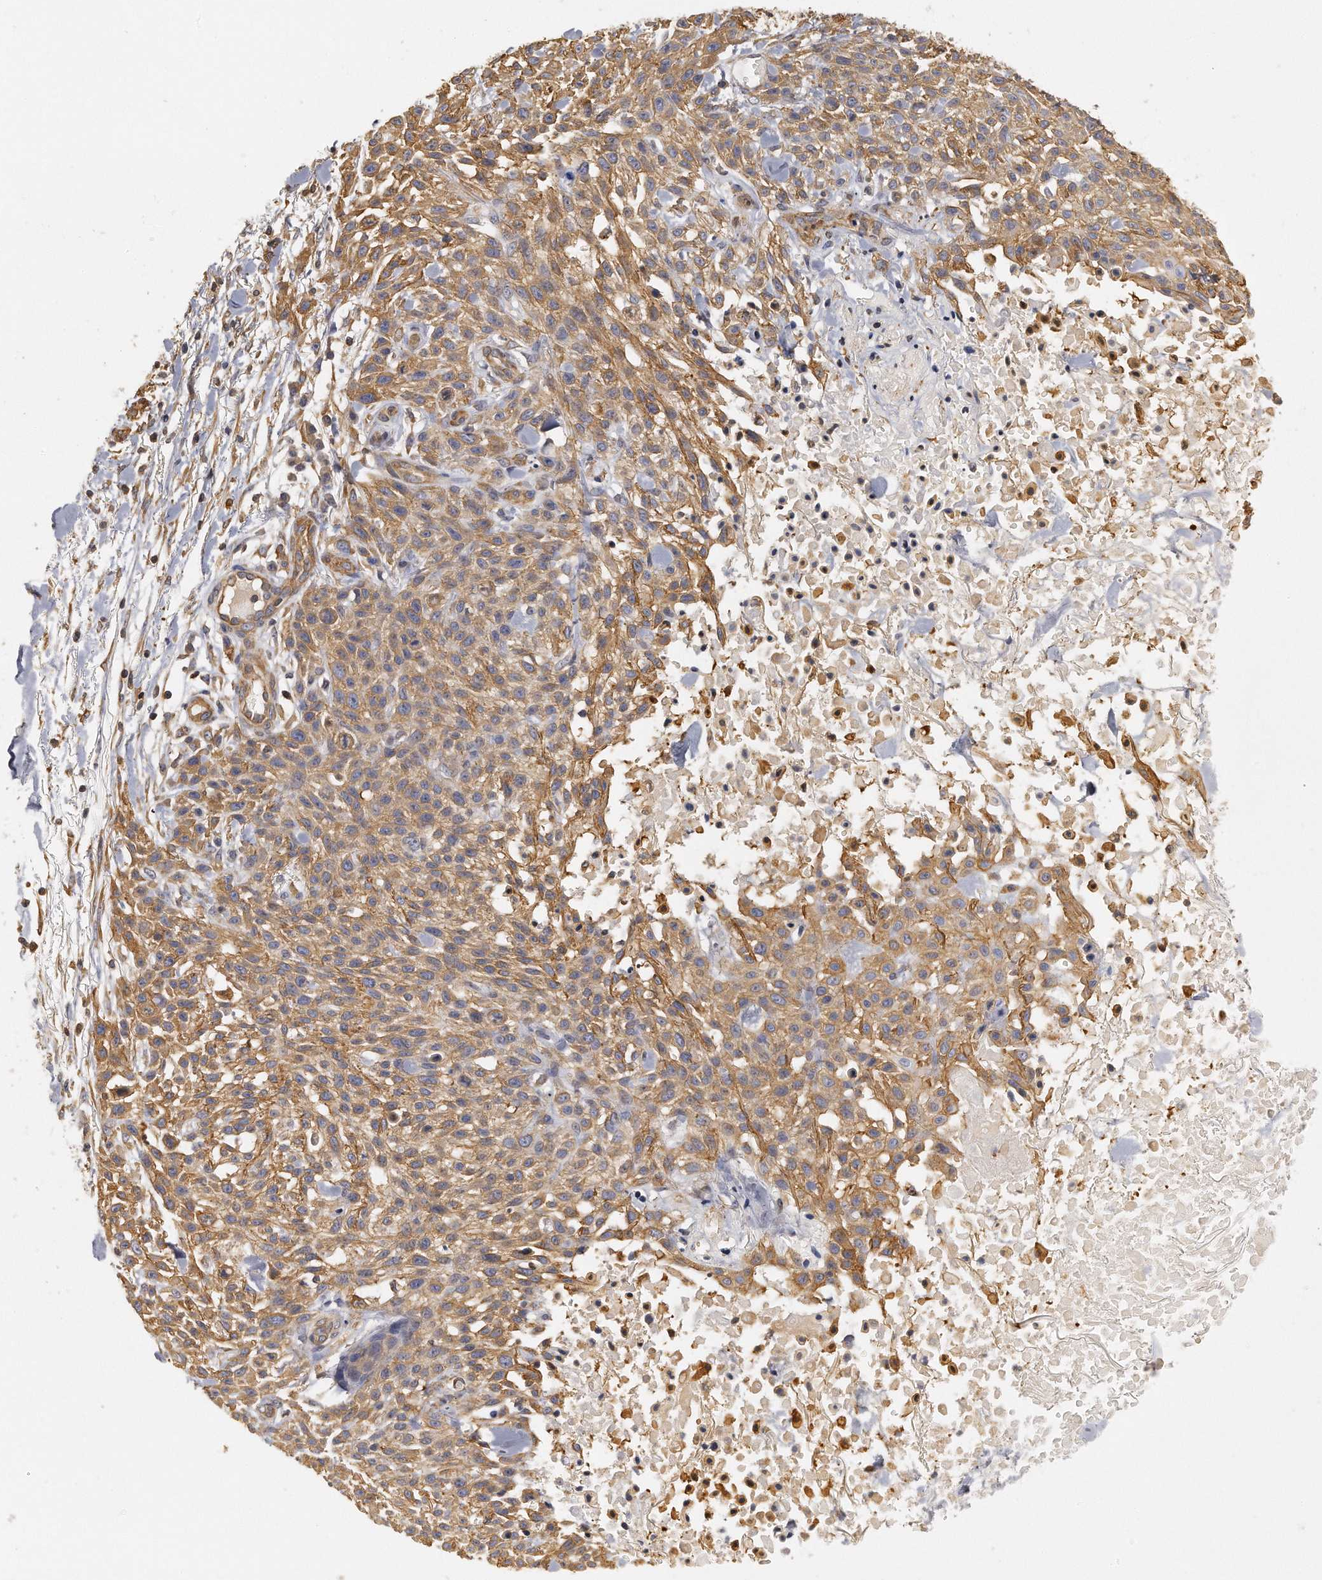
{"staining": {"intensity": "moderate", "quantity": ">75%", "location": "cytoplasmic/membranous"}, "tissue": "skin cancer", "cell_type": "Tumor cells", "image_type": "cancer", "snomed": [{"axis": "morphology", "description": "Squamous cell carcinoma, NOS"}, {"axis": "topography", "description": "Skin"}], "caption": "Immunohistochemical staining of human skin squamous cell carcinoma demonstrates moderate cytoplasmic/membranous protein expression in about >75% of tumor cells. The staining was performed using DAB (3,3'-diaminobenzidine), with brown indicating positive protein expression. Nuclei are stained blue with hematoxylin.", "gene": "CHST7", "patient": {"sex": "female", "age": 42}}